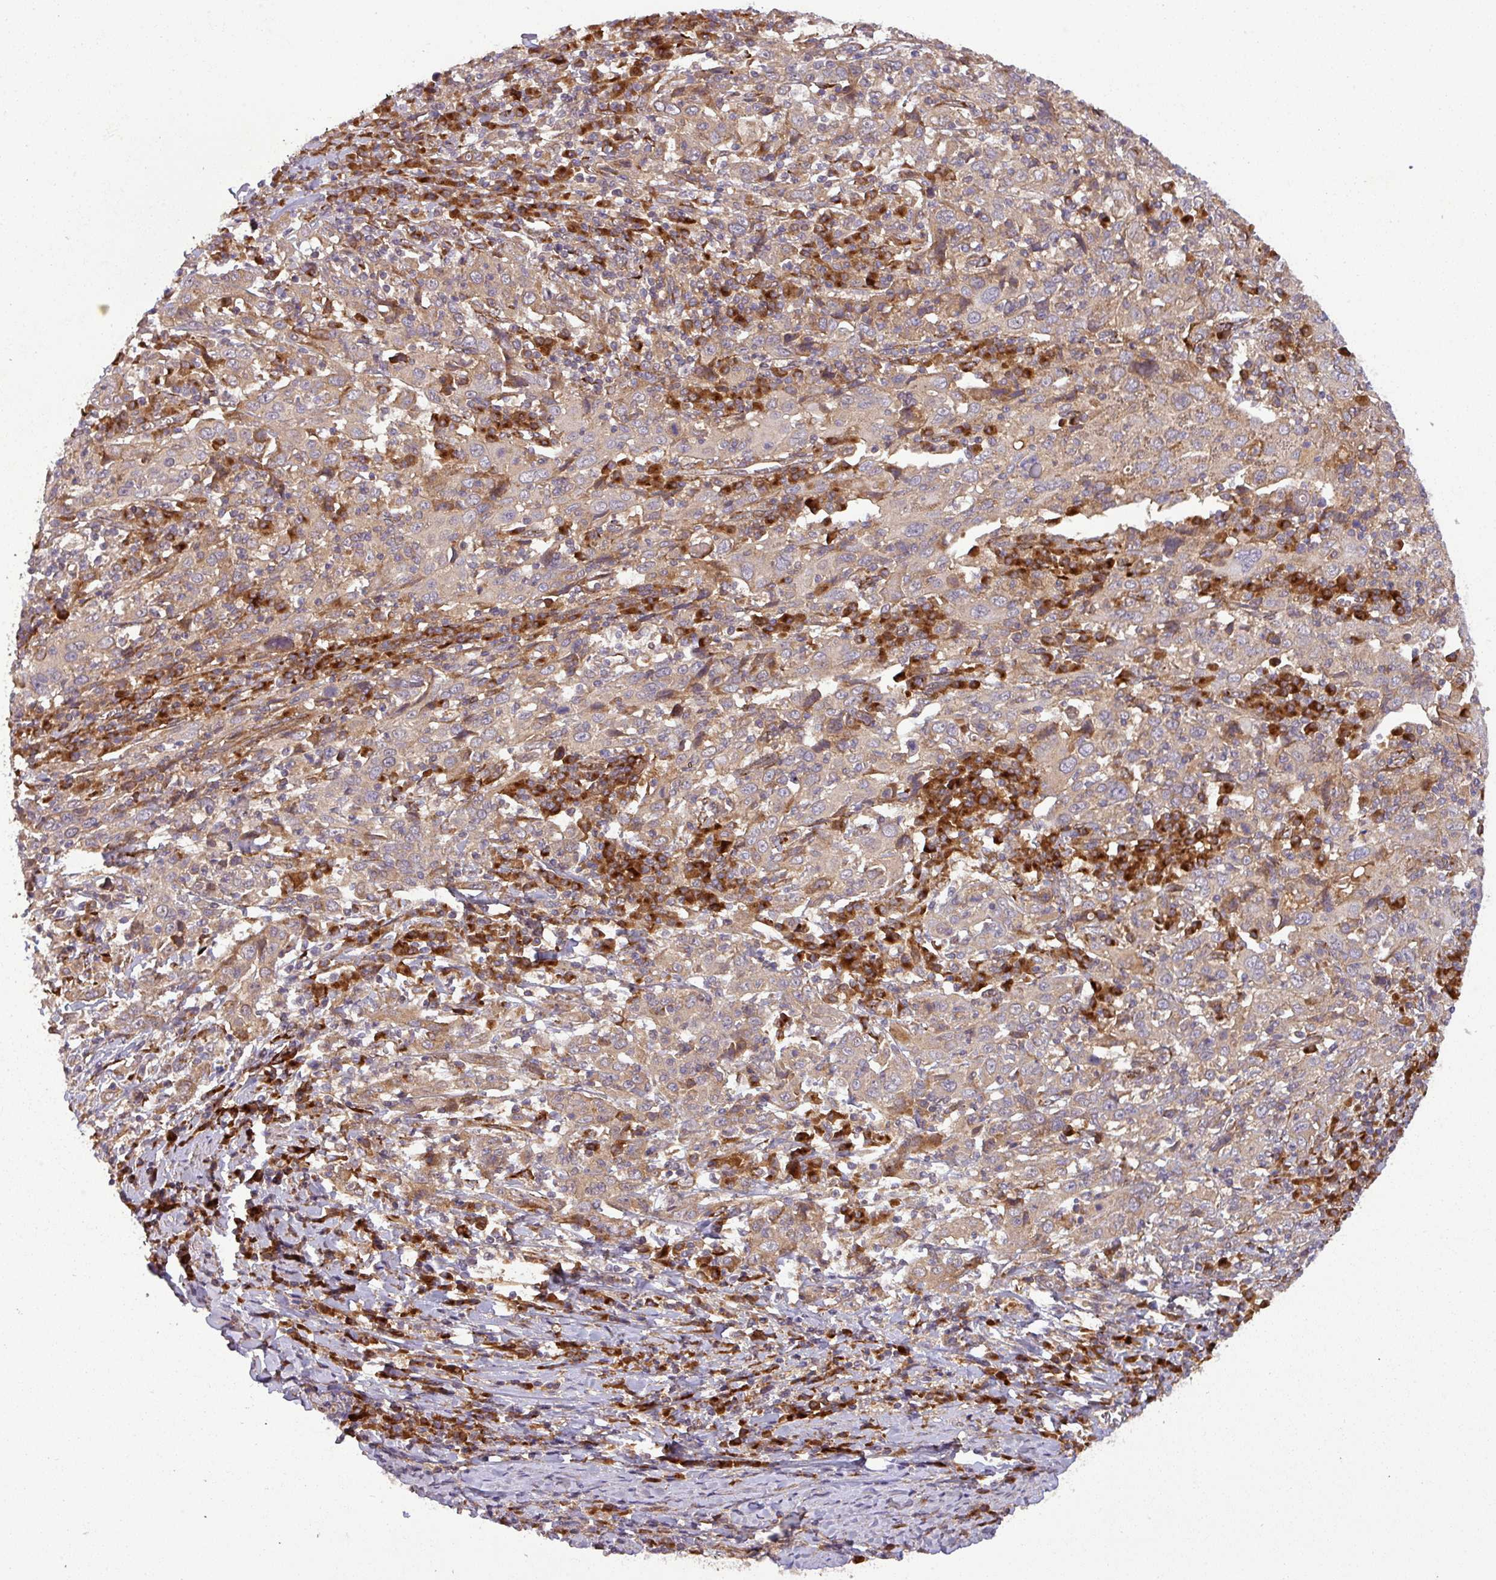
{"staining": {"intensity": "moderate", "quantity": ">75%", "location": "cytoplasmic/membranous"}, "tissue": "cervical cancer", "cell_type": "Tumor cells", "image_type": "cancer", "snomed": [{"axis": "morphology", "description": "Squamous cell carcinoma, NOS"}, {"axis": "topography", "description": "Cervix"}], "caption": "The immunohistochemical stain labels moderate cytoplasmic/membranous expression in tumor cells of cervical cancer (squamous cell carcinoma) tissue.", "gene": "ART1", "patient": {"sex": "female", "age": 46}}